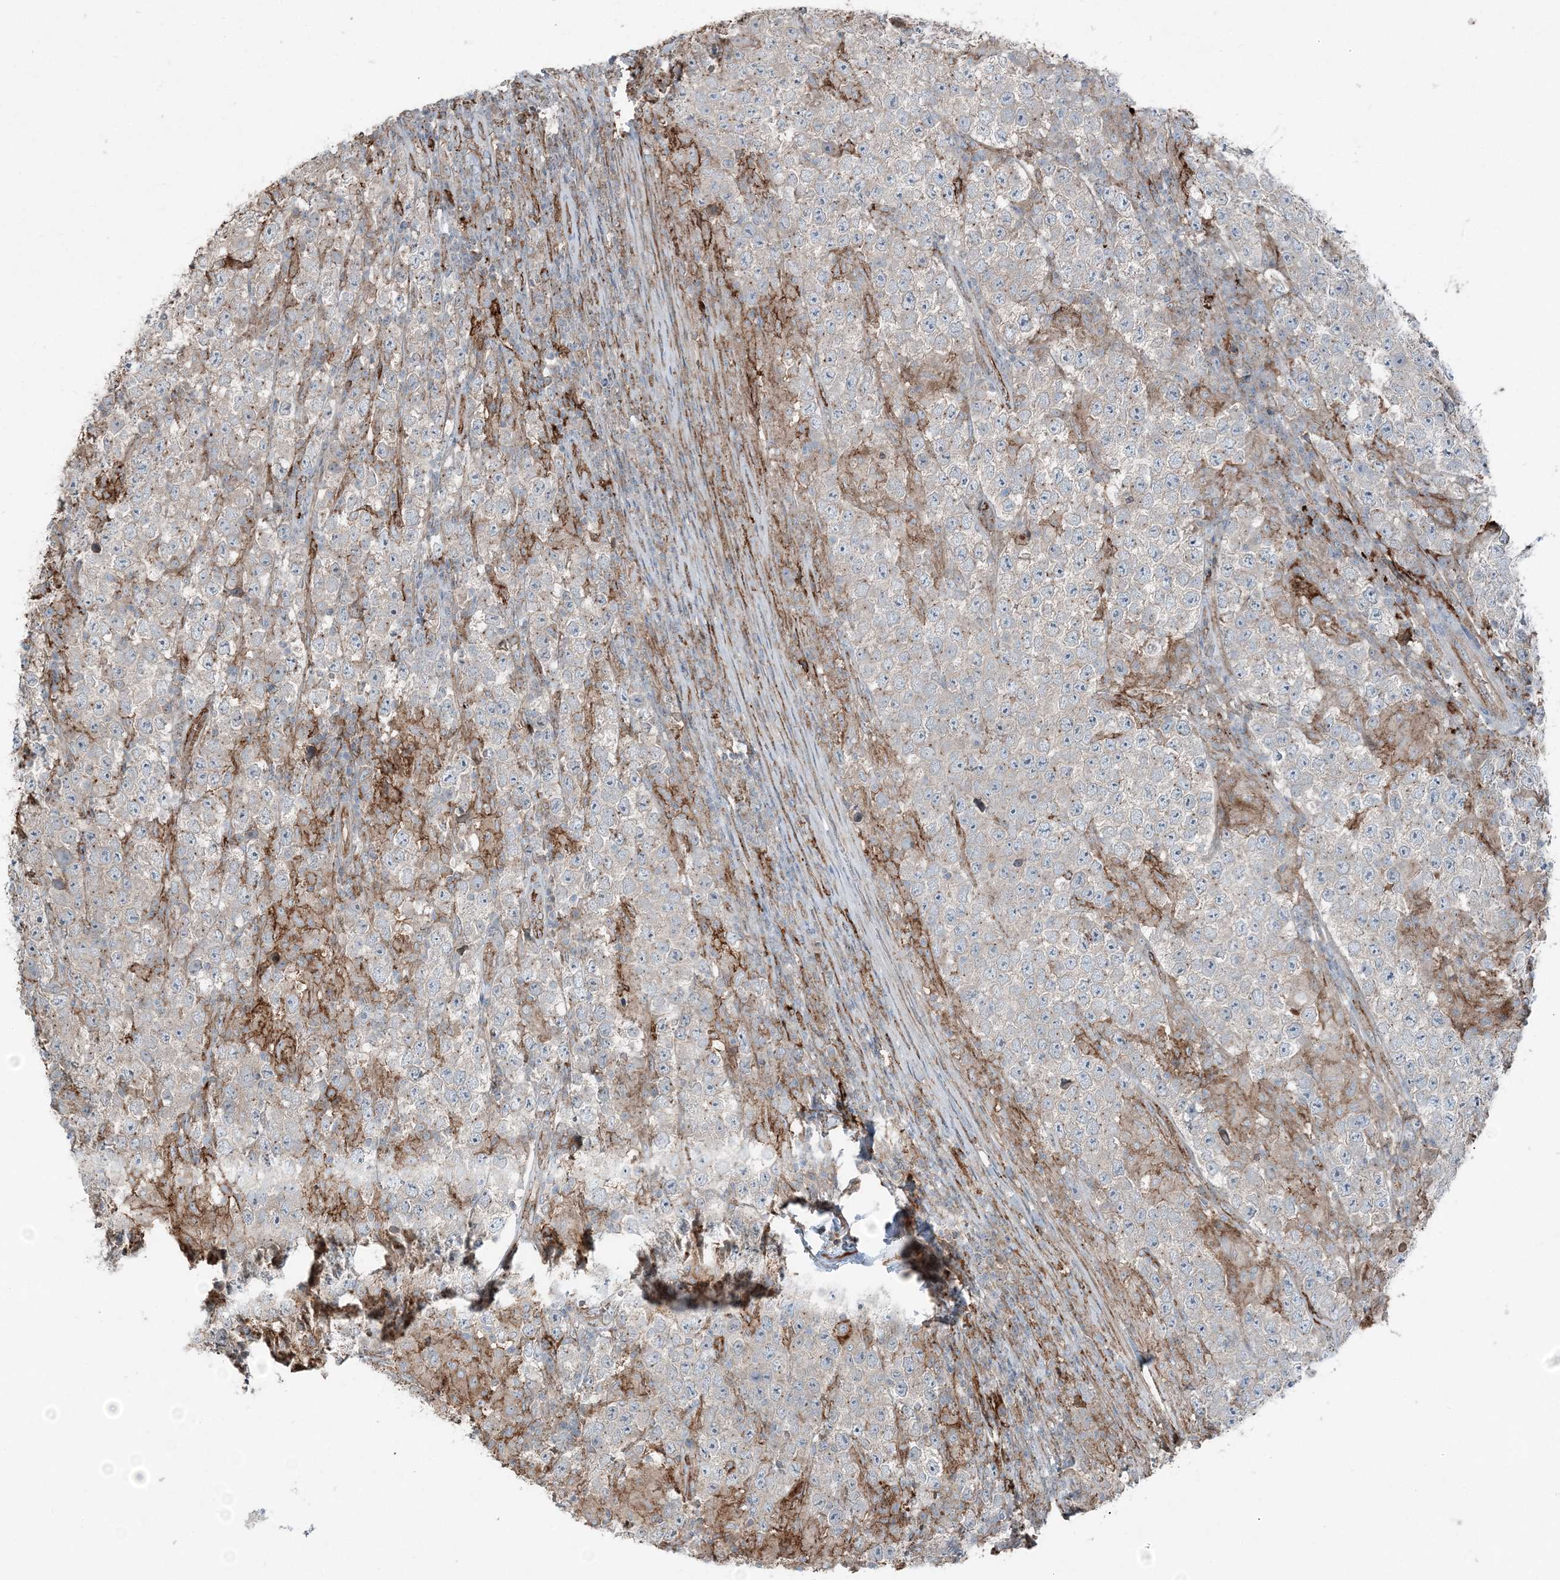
{"staining": {"intensity": "negative", "quantity": "none", "location": "none"}, "tissue": "testis cancer", "cell_type": "Tumor cells", "image_type": "cancer", "snomed": [{"axis": "morphology", "description": "Normal tissue, NOS"}, {"axis": "morphology", "description": "Urothelial carcinoma, High grade"}, {"axis": "morphology", "description": "Seminoma, NOS"}, {"axis": "morphology", "description": "Carcinoma, Embryonal, NOS"}, {"axis": "topography", "description": "Urinary bladder"}, {"axis": "topography", "description": "Testis"}], "caption": "There is no significant staining in tumor cells of testis cancer (high-grade urothelial carcinoma).", "gene": "KY", "patient": {"sex": "male", "age": 41}}